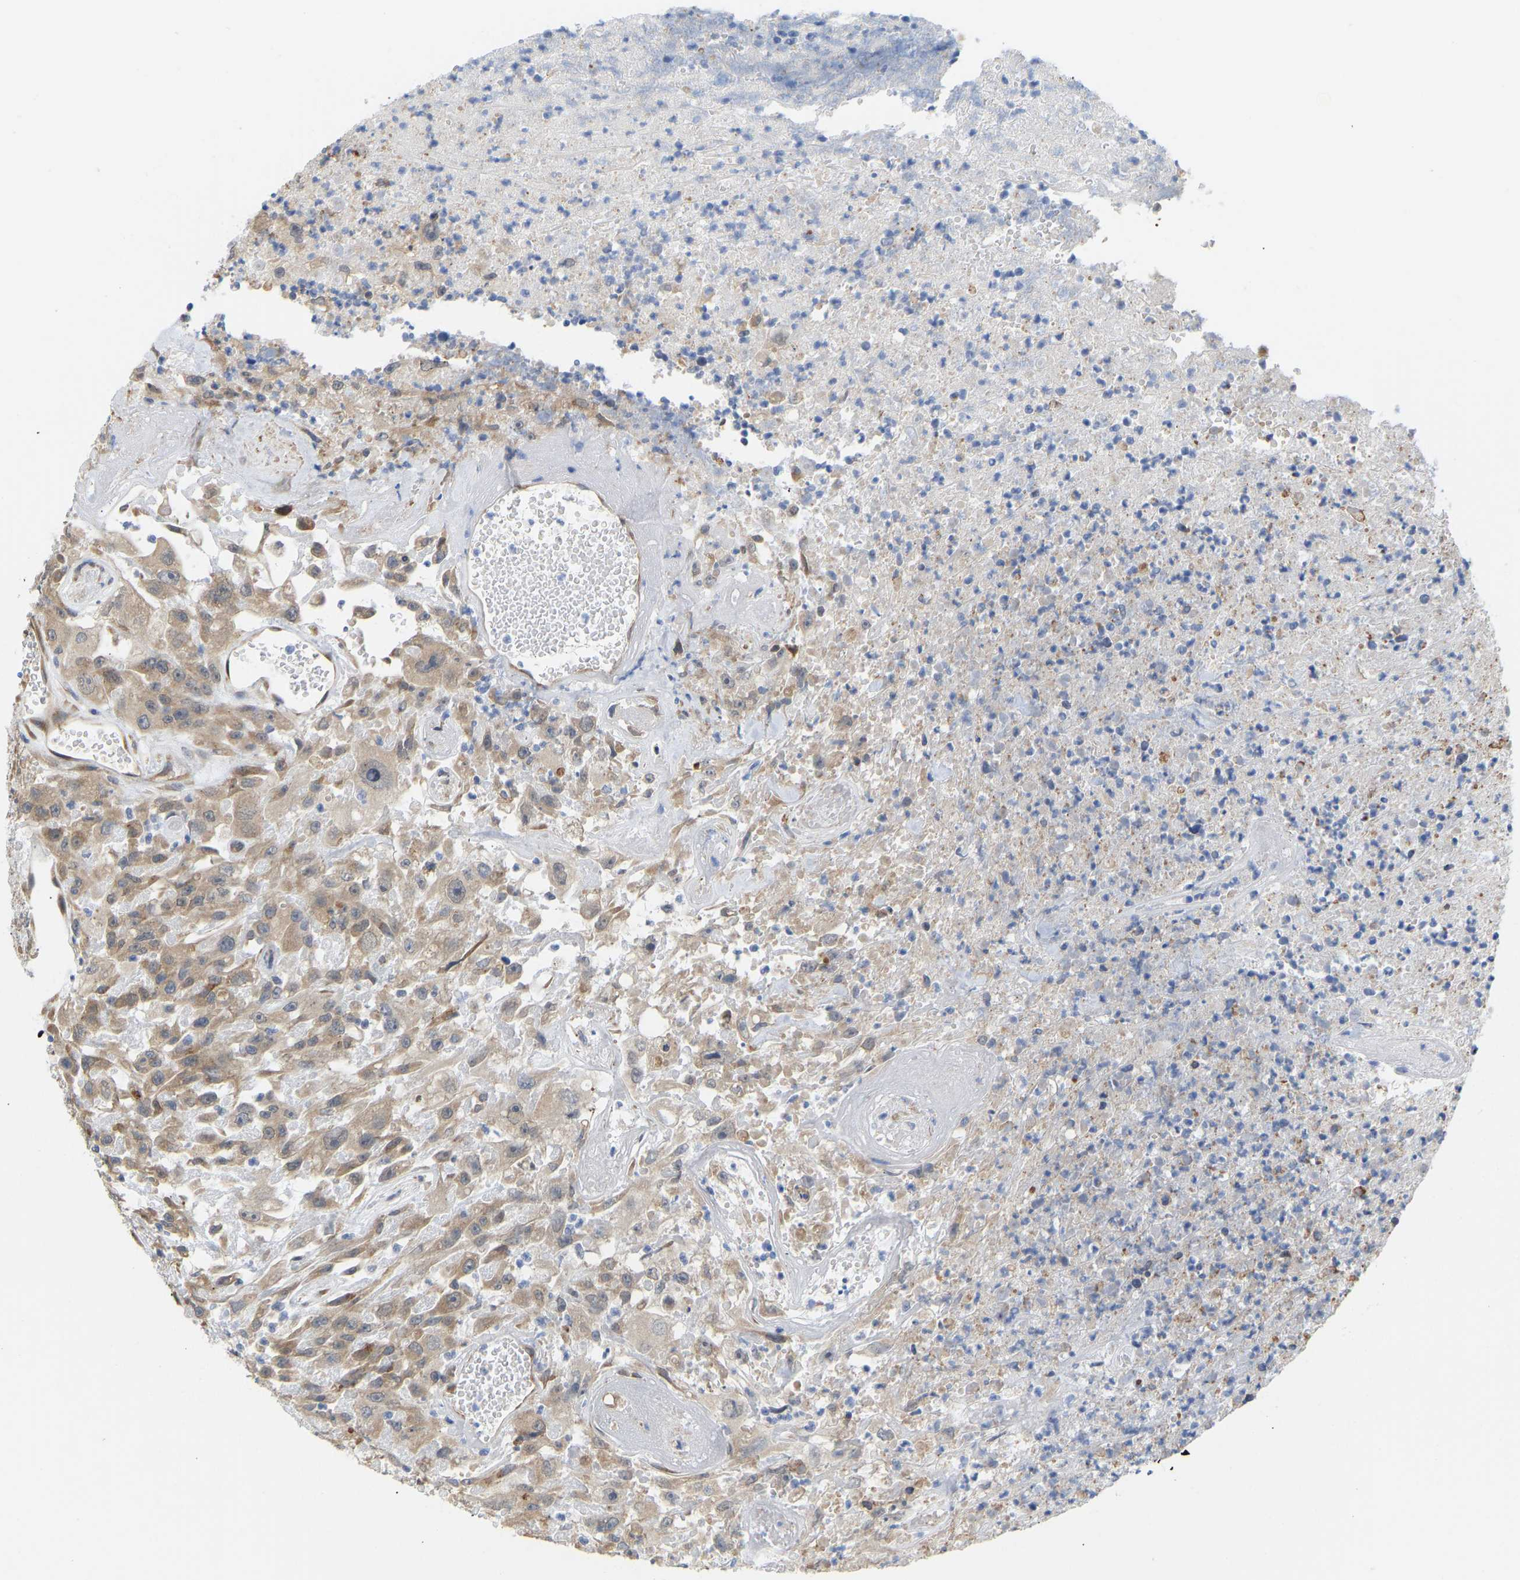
{"staining": {"intensity": "moderate", "quantity": ">75%", "location": "cytoplasmic/membranous"}, "tissue": "urothelial cancer", "cell_type": "Tumor cells", "image_type": "cancer", "snomed": [{"axis": "morphology", "description": "Urothelial carcinoma, High grade"}, {"axis": "topography", "description": "Urinary bladder"}], "caption": "The immunohistochemical stain shows moderate cytoplasmic/membranous expression in tumor cells of high-grade urothelial carcinoma tissue. Immunohistochemistry stains the protein in brown and the nuclei are stained blue.", "gene": "BEND3", "patient": {"sex": "male", "age": 46}}